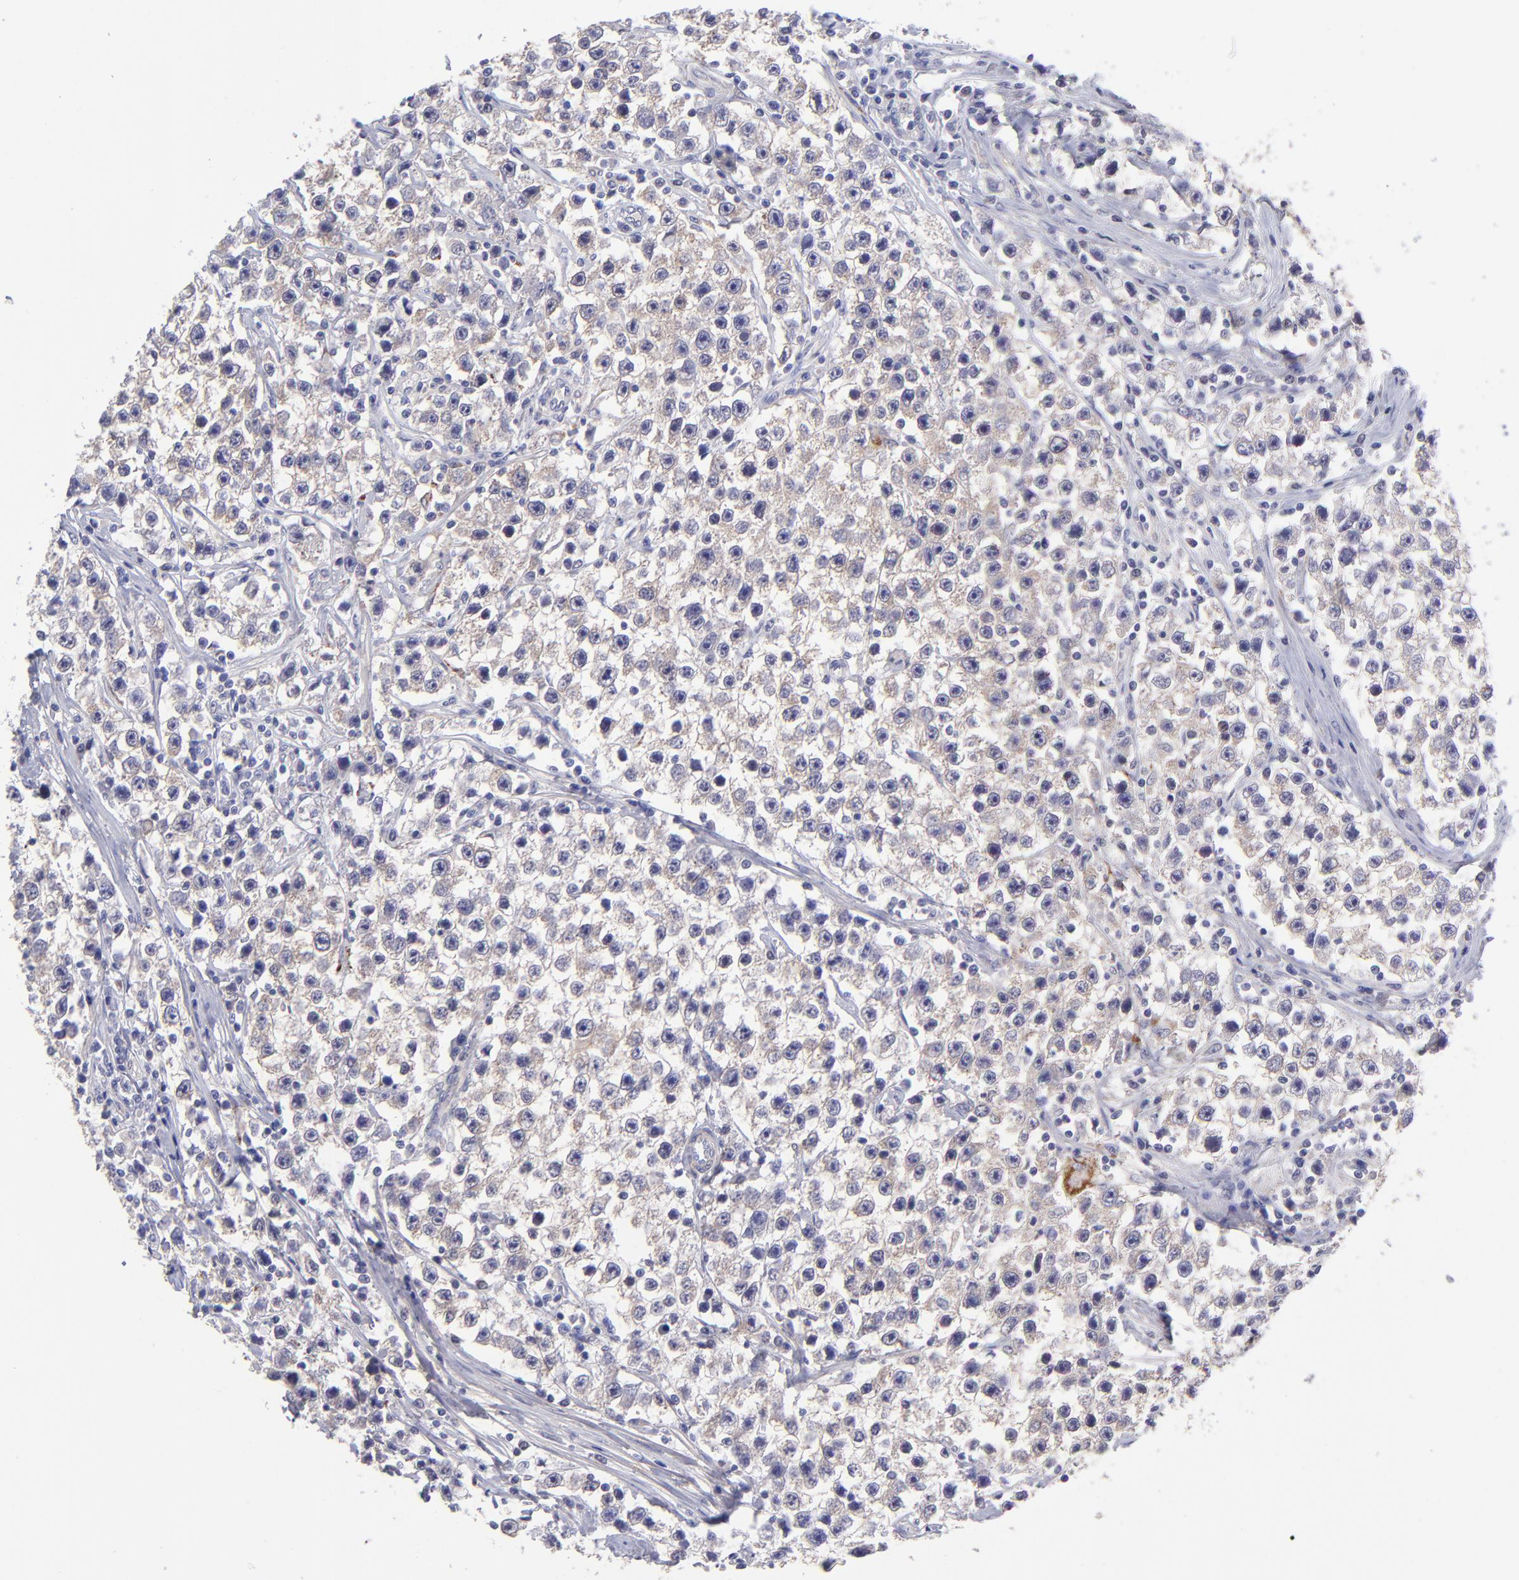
{"staining": {"intensity": "weak", "quantity": ">75%", "location": "cytoplasmic/membranous"}, "tissue": "testis cancer", "cell_type": "Tumor cells", "image_type": "cancer", "snomed": [{"axis": "morphology", "description": "Seminoma, NOS"}, {"axis": "topography", "description": "Testis"}], "caption": "A histopathology image showing weak cytoplasmic/membranous positivity in approximately >75% of tumor cells in testis cancer, as visualized by brown immunohistochemical staining.", "gene": "NSF", "patient": {"sex": "male", "age": 35}}